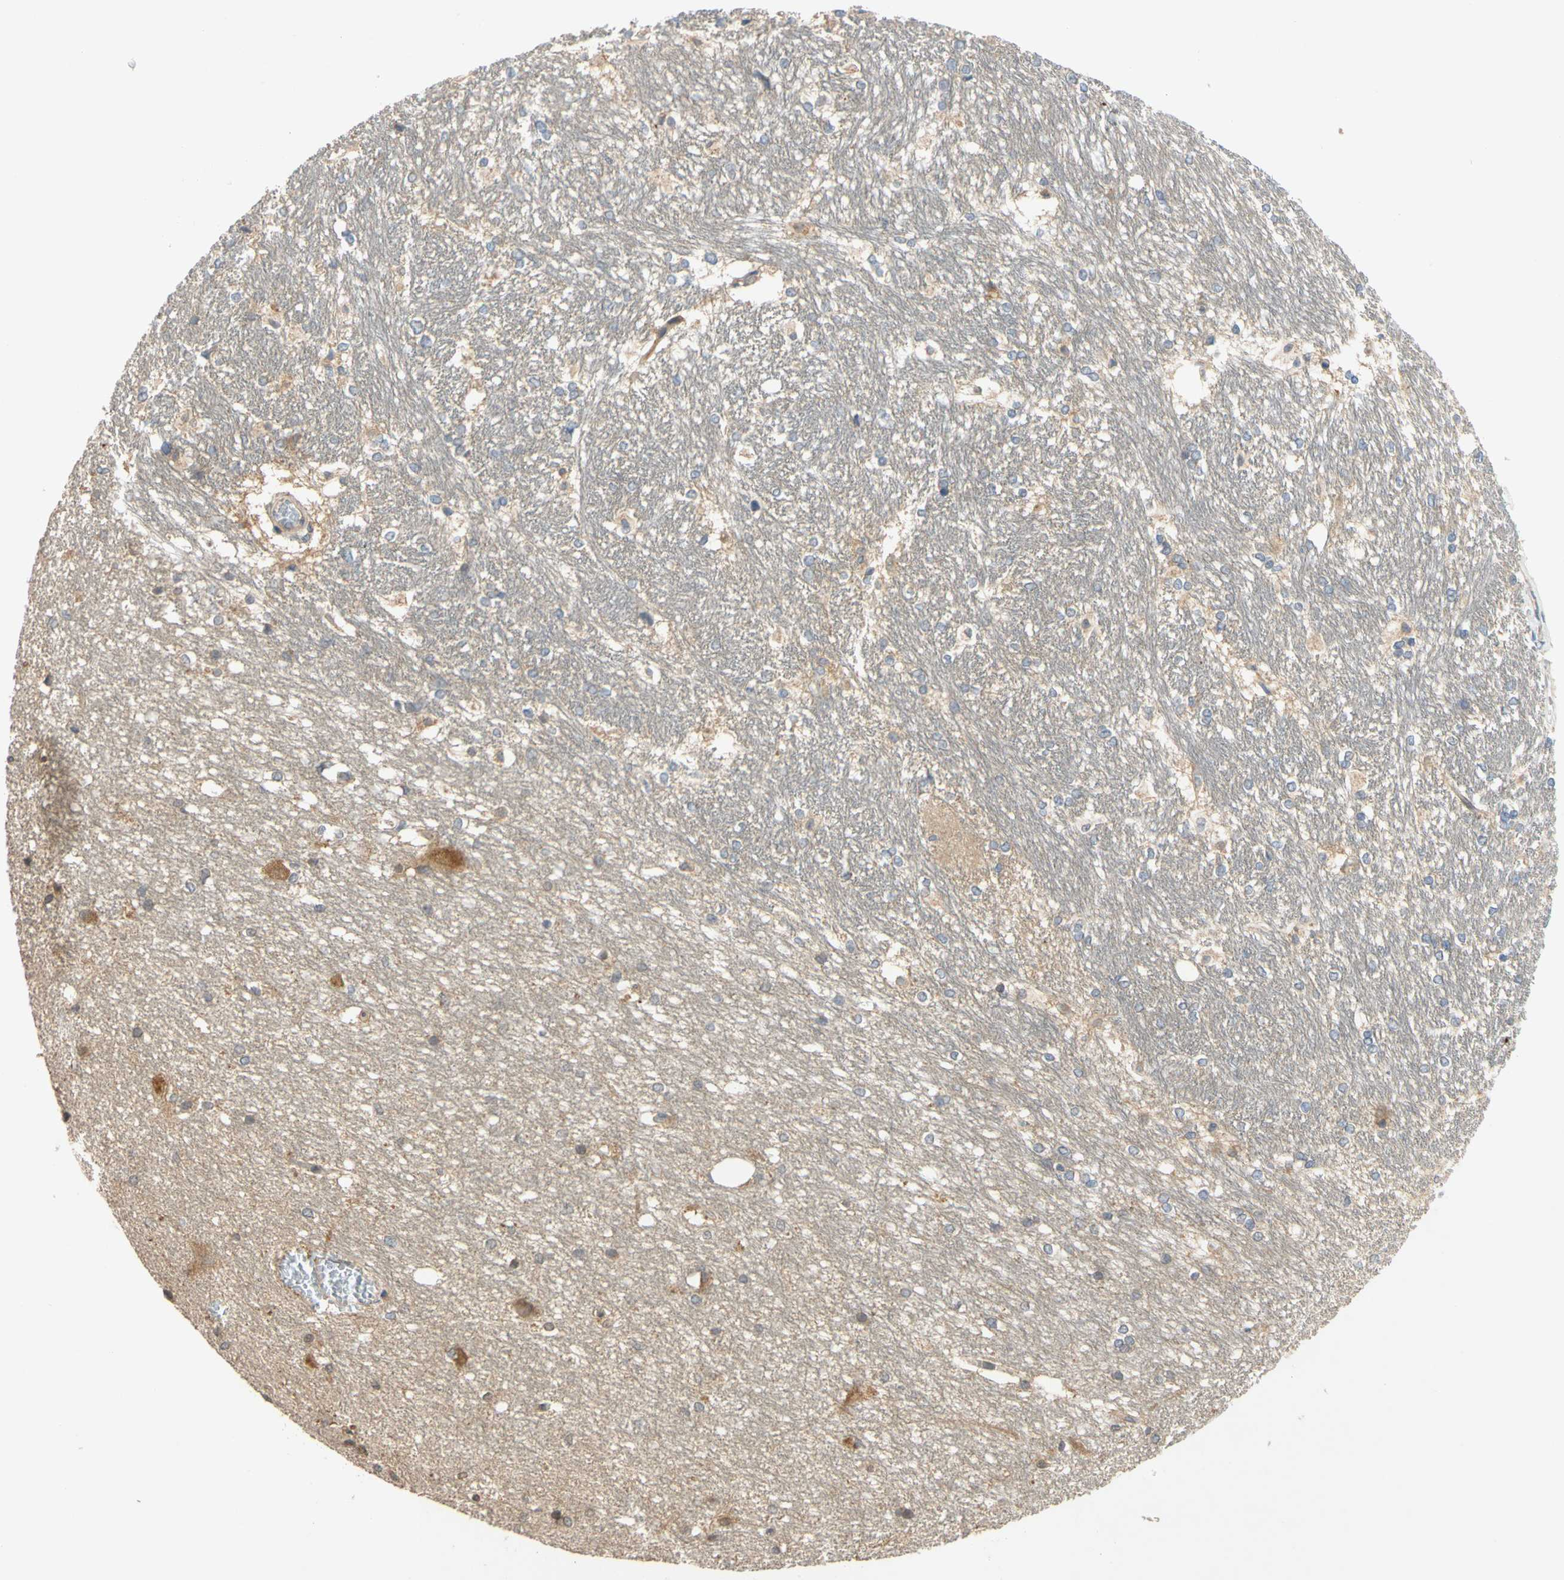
{"staining": {"intensity": "moderate", "quantity": "<25%", "location": "cytoplasmic/membranous,nuclear"}, "tissue": "hippocampus", "cell_type": "Glial cells", "image_type": "normal", "snomed": [{"axis": "morphology", "description": "Normal tissue, NOS"}, {"axis": "topography", "description": "Hippocampus"}], "caption": "Glial cells show low levels of moderate cytoplasmic/membranous,nuclear staining in approximately <25% of cells in normal hippocampus. Nuclei are stained in blue.", "gene": "MBTPS2", "patient": {"sex": "female", "age": 19}}